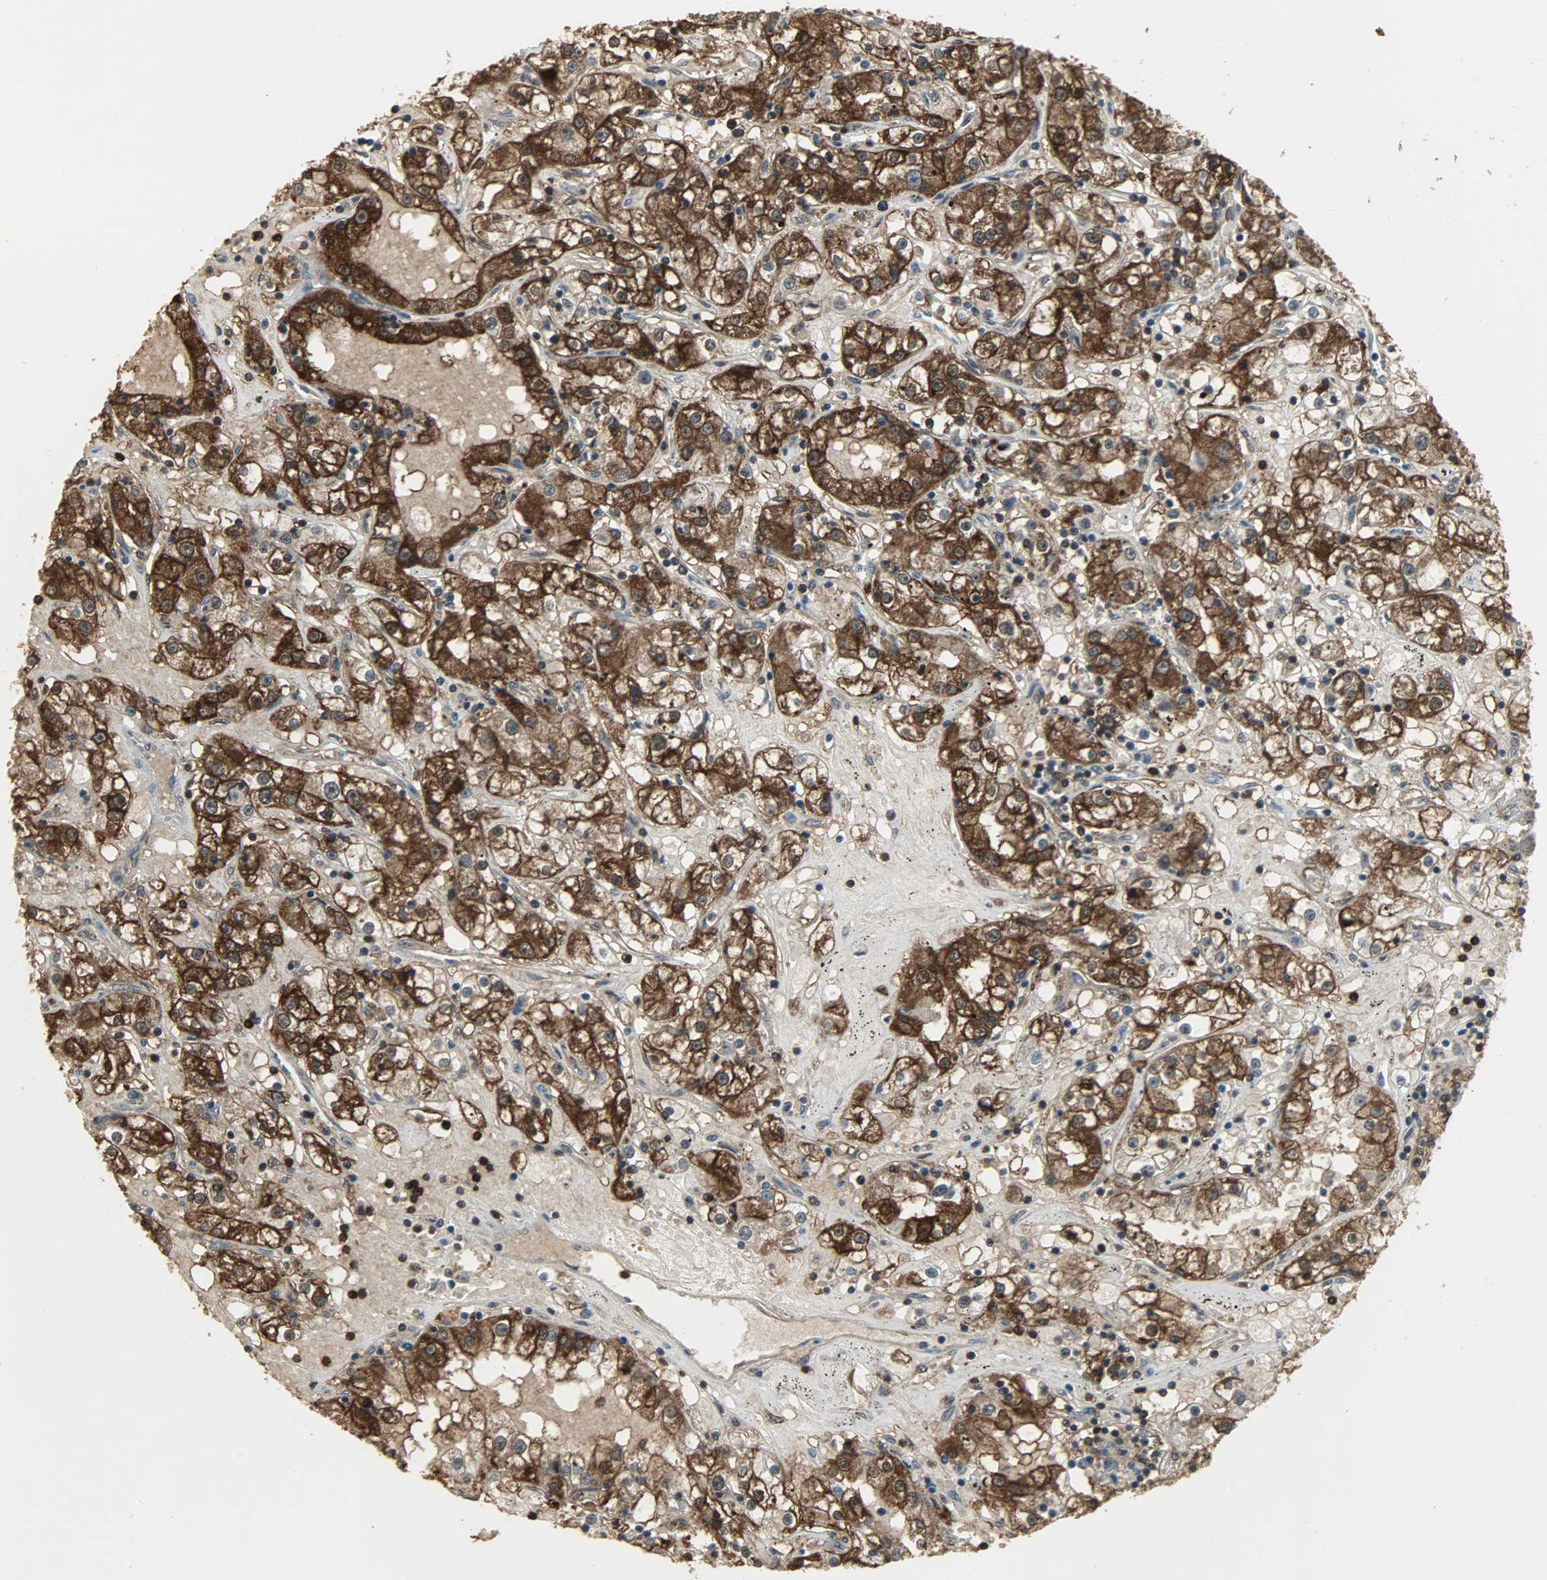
{"staining": {"intensity": "strong", "quantity": ">75%", "location": "cytoplasmic/membranous,nuclear"}, "tissue": "renal cancer", "cell_type": "Tumor cells", "image_type": "cancer", "snomed": [{"axis": "morphology", "description": "Adenocarcinoma, NOS"}, {"axis": "topography", "description": "Kidney"}], "caption": "A brown stain labels strong cytoplasmic/membranous and nuclear expression of a protein in human renal cancer (adenocarcinoma) tumor cells.", "gene": "LDHB", "patient": {"sex": "male", "age": 56}}